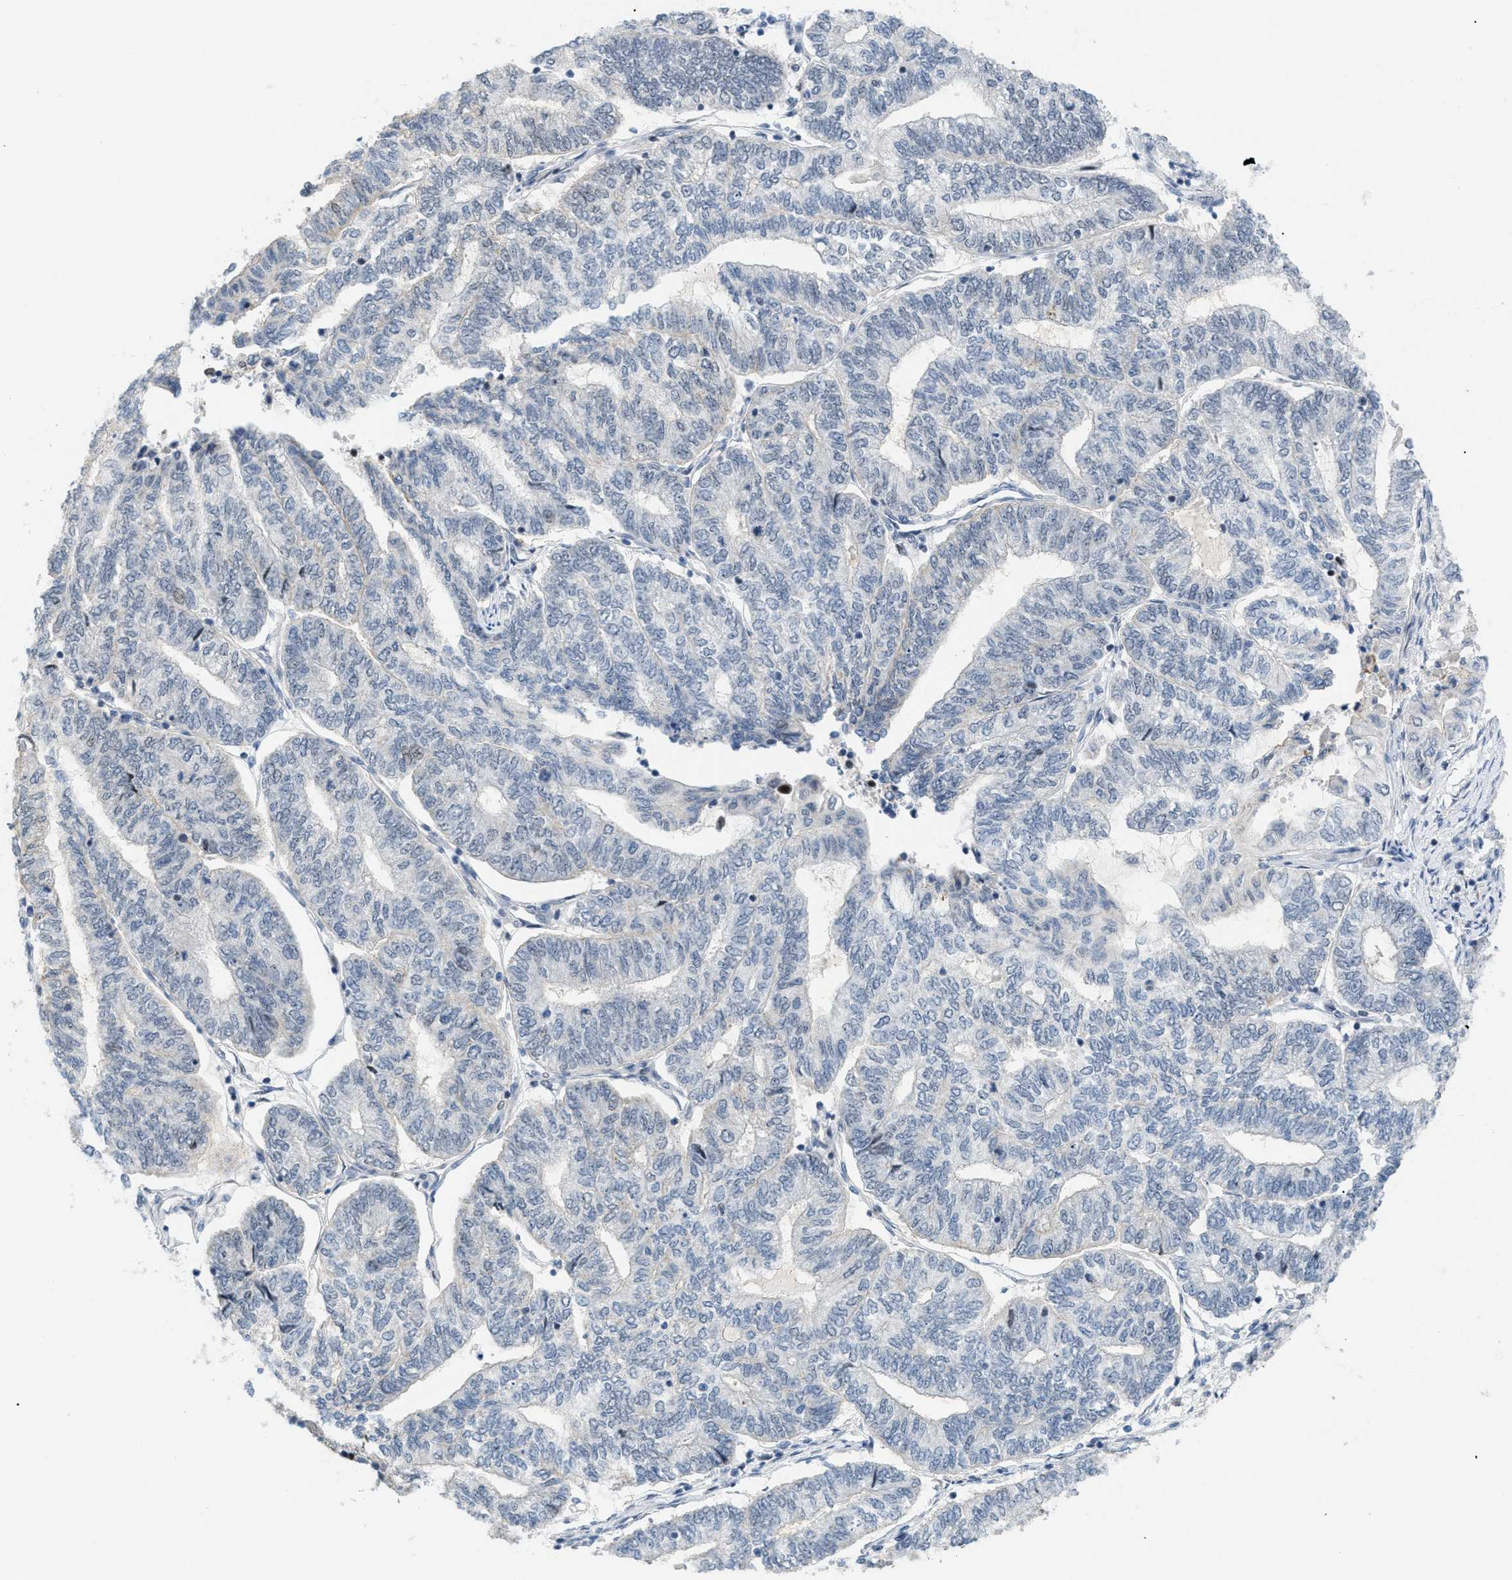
{"staining": {"intensity": "negative", "quantity": "none", "location": "none"}, "tissue": "endometrial cancer", "cell_type": "Tumor cells", "image_type": "cancer", "snomed": [{"axis": "morphology", "description": "Adenocarcinoma, NOS"}, {"axis": "topography", "description": "Uterus"}, {"axis": "topography", "description": "Endometrium"}], "caption": "Immunohistochemistry (IHC) micrograph of human endometrial adenocarcinoma stained for a protein (brown), which exhibits no staining in tumor cells. The staining was performed using DAB (3,3'-diaminobenzidine) to visualize the protein expression in brown, while the nuclei were stained in blue with hematoxylin (Magnification: 20x).", "gene": "MED1", "patient": {"sex": "female", "age": 70}}